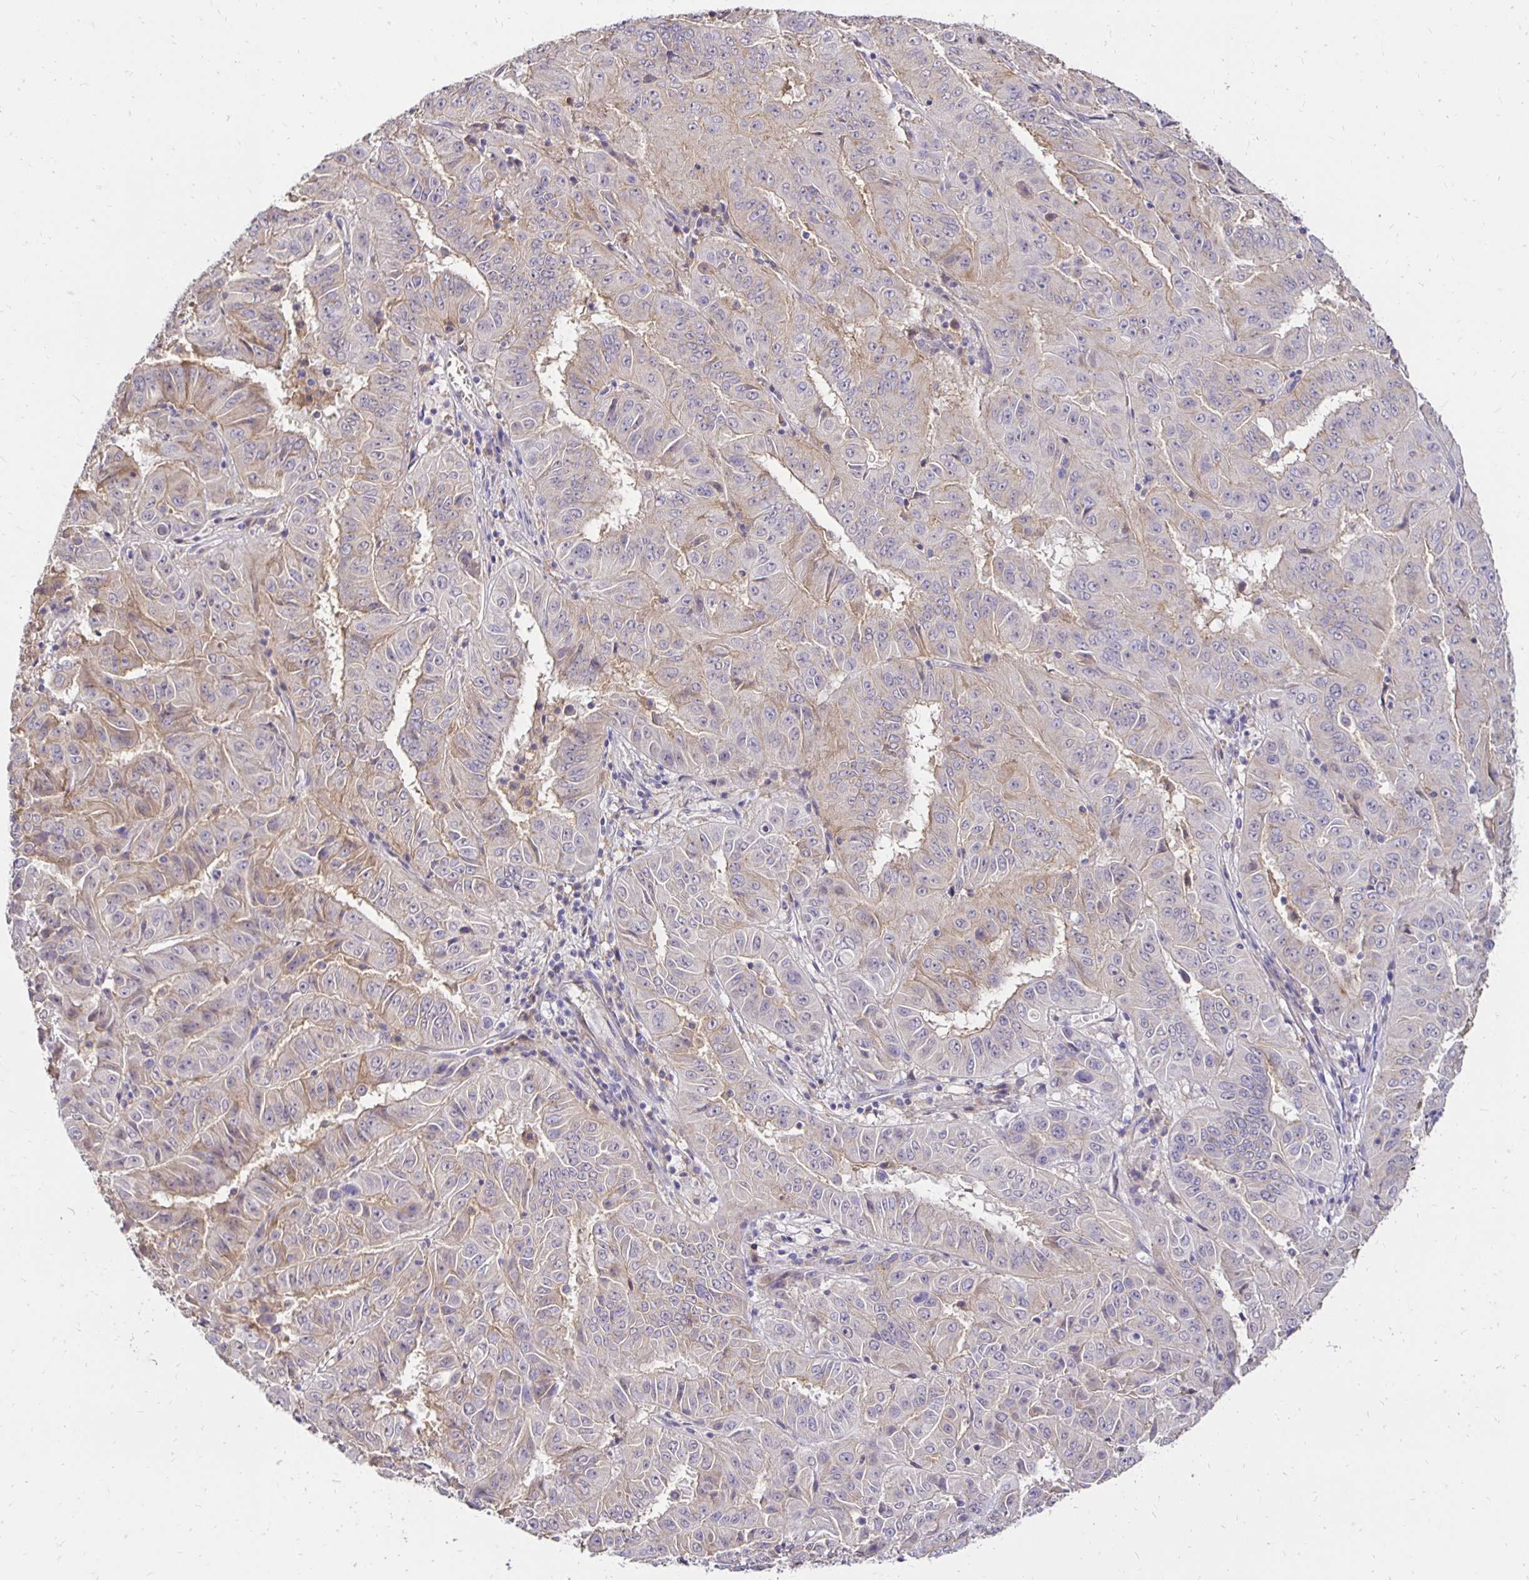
{"staining": {"intensity": "weak", "quantity": "<25%", "location": "cytoplasmic/membranous"}, "tissue": "pancreatic cancer", "cell_type": "Tumor cells", "image_type": "cancer", "snomed": [{"axis": "morphology", "description": "Adenocarcinoma, NOS"}, {"axis": "topography", "description": "Pancreas"}], "caption": "The photomicrograph exhibits no staining of tumor cells in pancreatic cancer.", "gene": "PNPLA3", "patient": {"sex": "male", "age": 63}}